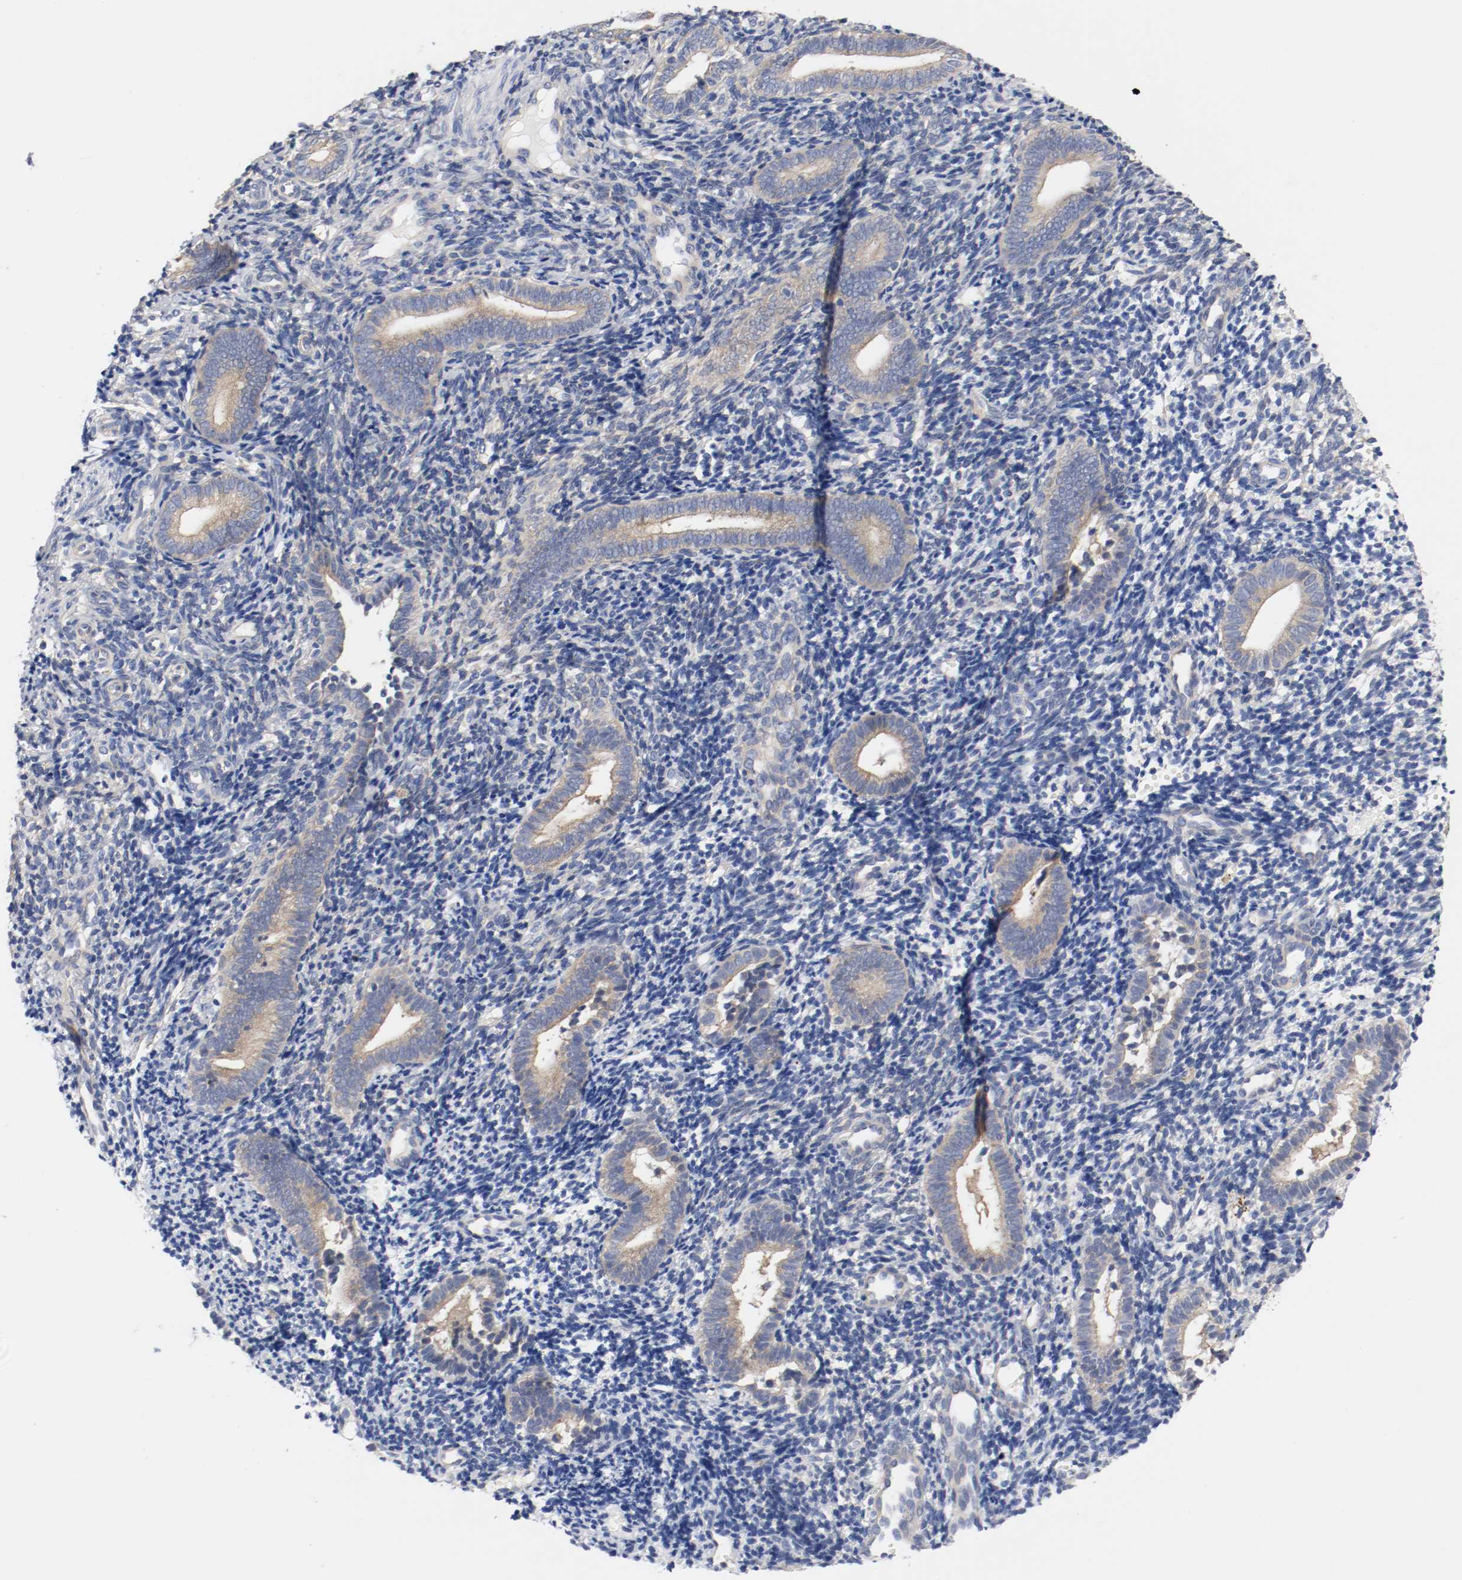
{"staining": {"intensity": "negative", "quantity": "none", "location": "none"}, "tissue": "endometrium", "cell_type": "Cells in endometrial stroma", "image_type": "normal", "snomed": [{"axis": "morphology", "description": "Normal tissue, NOS"}, {"axis": "topography", "description": "Uterus"}, {"axis": "topography", "description": "Endometrium"}], "caption": "DAB immunohistochemical staining of benign human endometrium demonstrates no significant positivity in cells in endometrial stroma.", "gene": "HGS", "patient": {"sex": "female", "age": 33}}